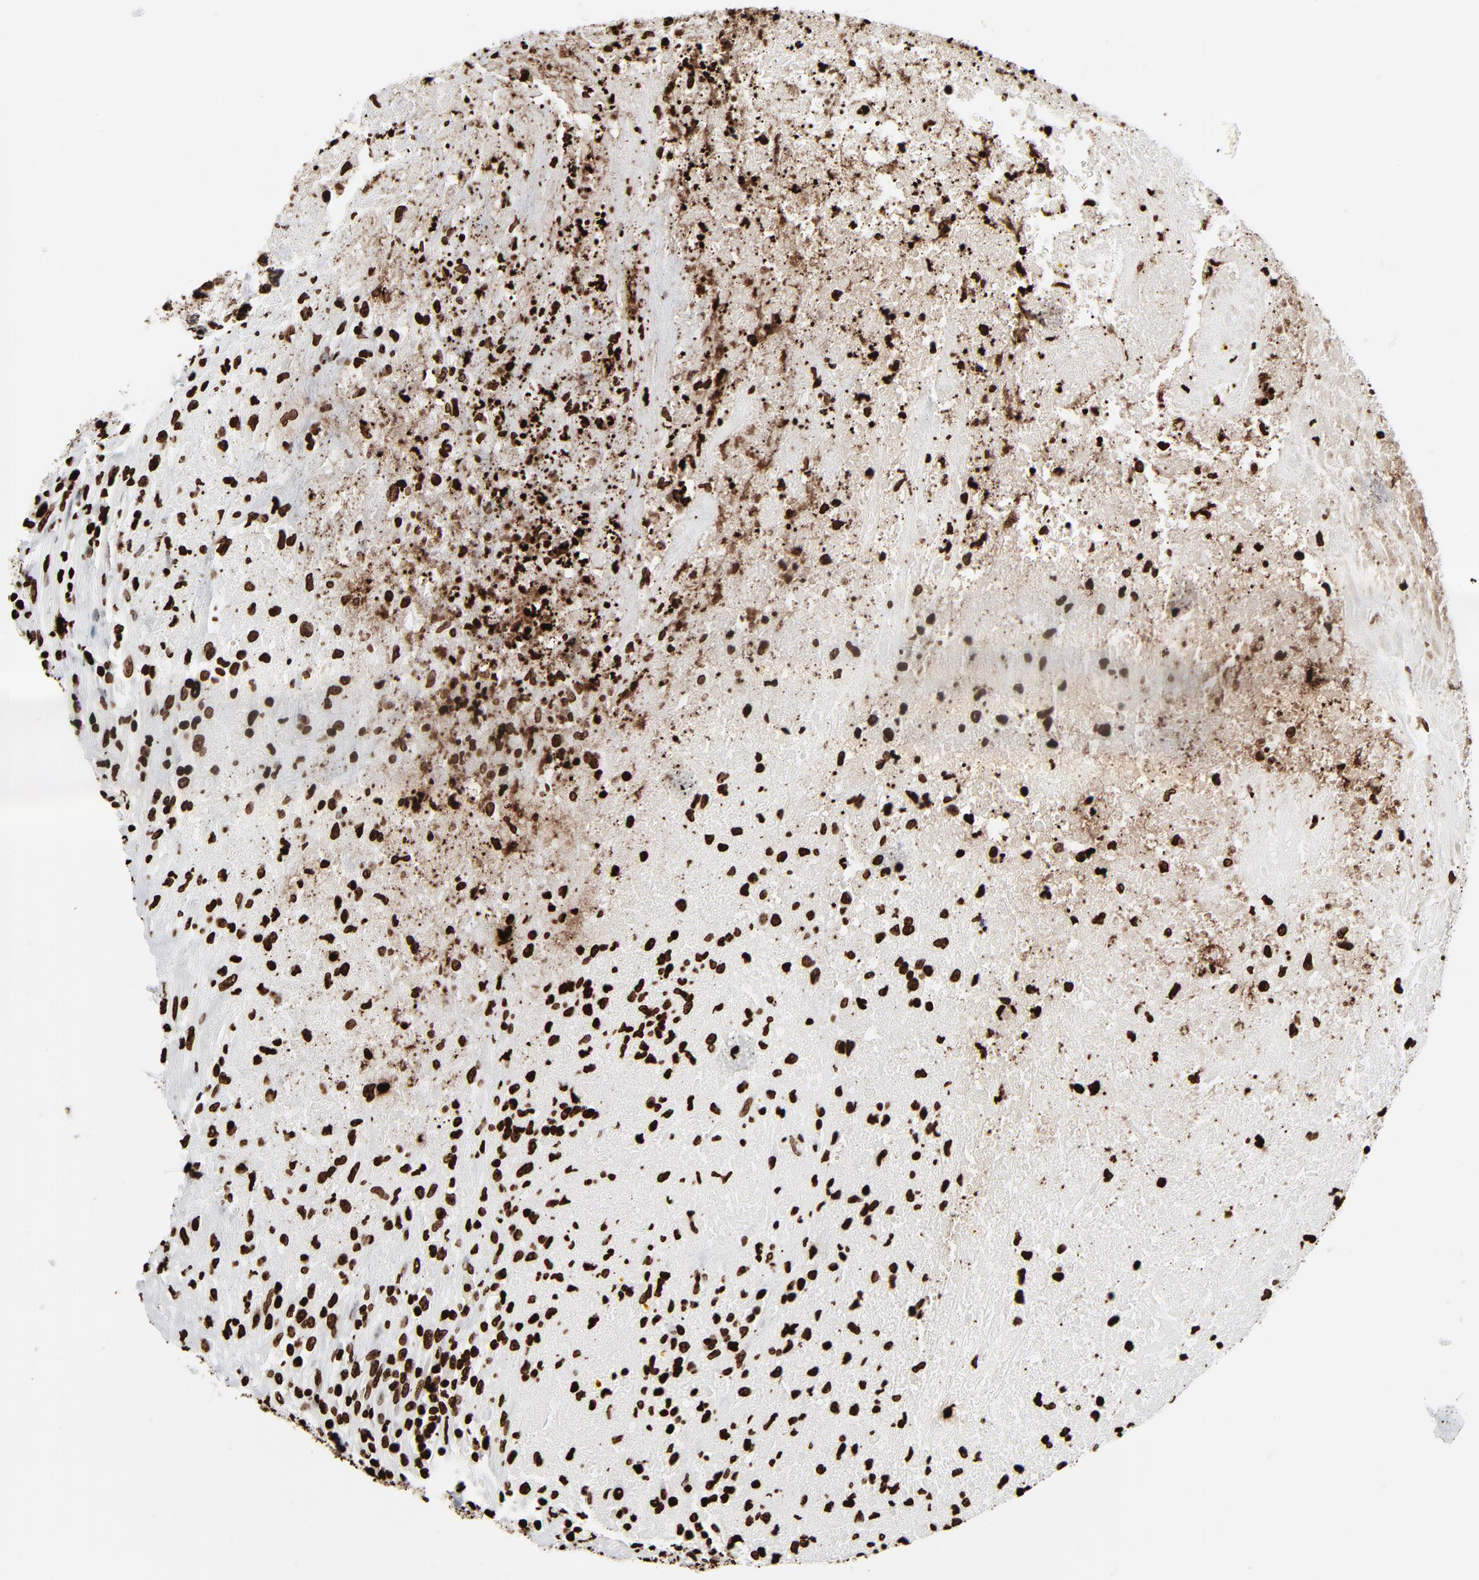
{"staining": {"intensity": "strong", "quantity": ">75%", "location": "nuclear"}, "tissue": "testis cancer", "cell_type": "Tumor cells", "image_type": "cancer", "snomed": [{"axis": "morphology", "description": "Necrosis, NOS"}, {"axis": "morphology", "description": "Carcinoma, Embryonal, NOS"}, {"axis": "topography", "description": "Testis"}], "caption": "Strong nuclear protein staining is identified in approximately >75% of tumor cells in testis cancer.", "gene": "H3-4", "patient": {"sex": "male", "age": 19}}